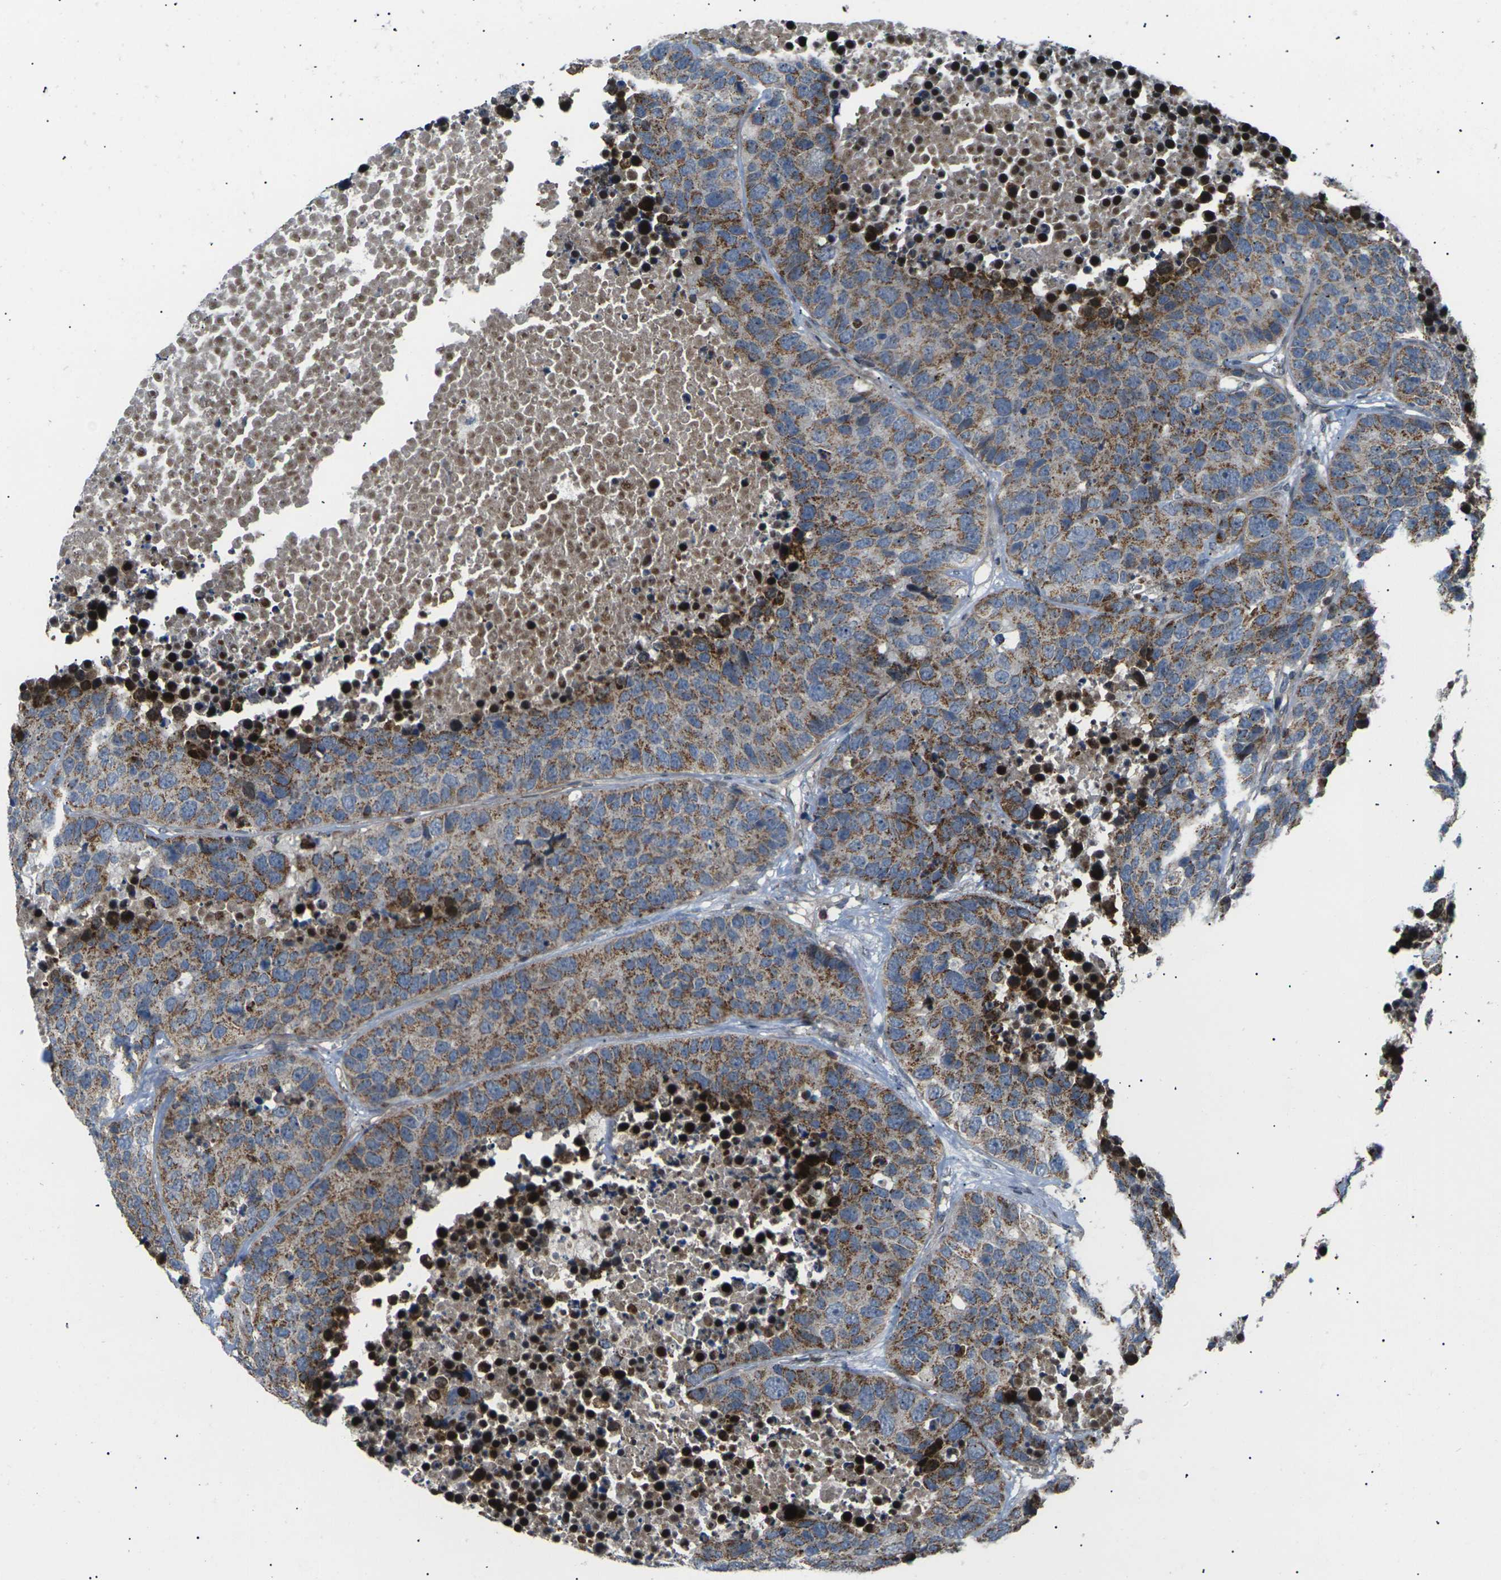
{"staining": {"intensity": "moderate", "quantity": ">75%", "location": "cytoplasmic/membranous"}, "tissue": "carcinoid", "cell_type": "Tumor cells", "image_type": "cancer", "snomed": [{"axis": "morphology", "description": "Carcinoid, malignant, NOS"}, {"axis": "topography", "description": "Lung"}], "caption": "This histopathology image demonstrates IHC staining of human malignant carcinoid, with medium moderate cytoplasmic/membranous positivity in approximately >75% of tumor cells.", "gene": "RPS6KA3", "patient": {"sex": "male", "age": 60}}